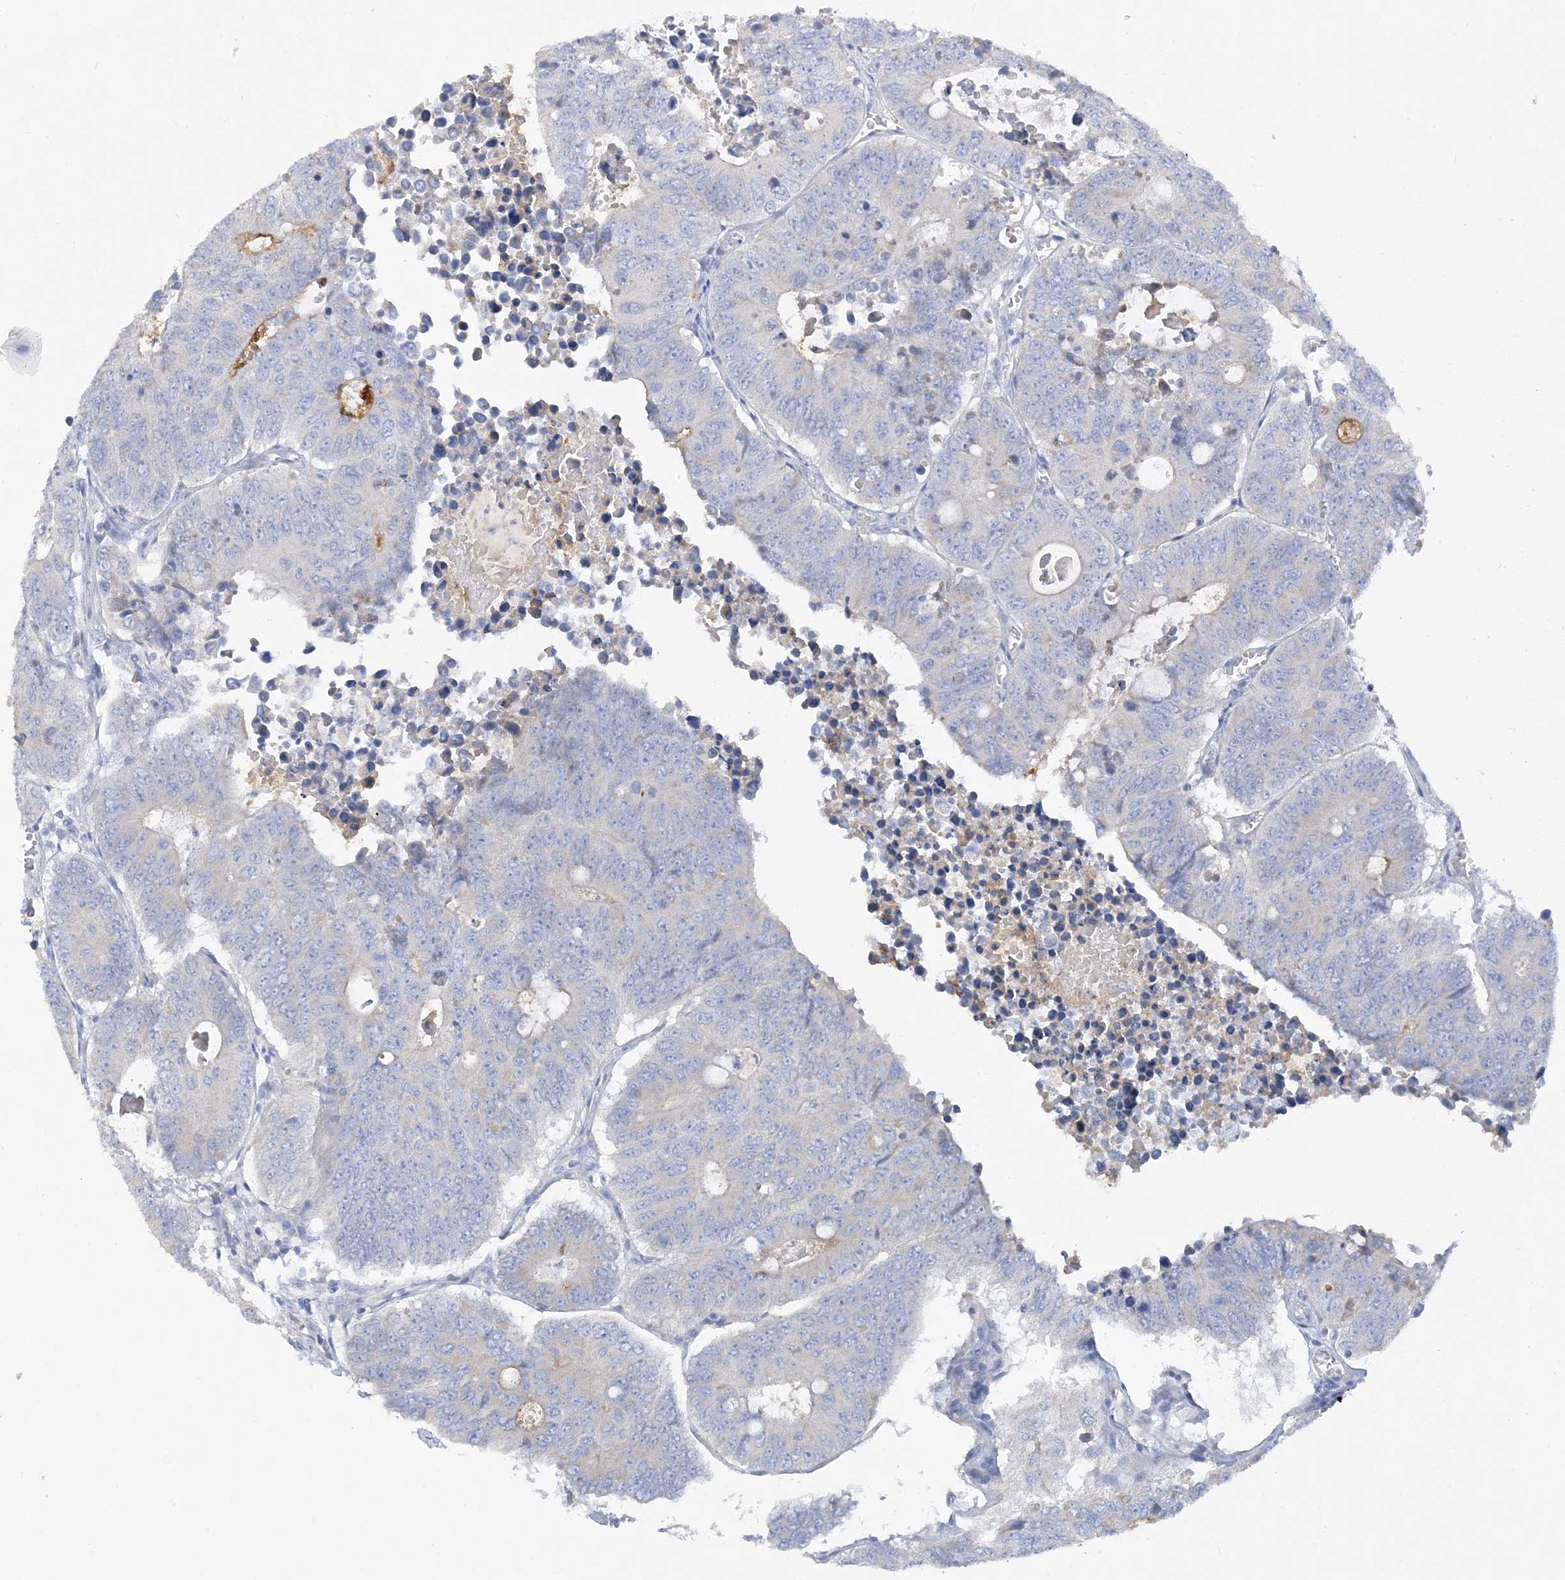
{"staining": {"intensity": "negative", "quantity": "none", "location": "none"}, "tissue": "colorectal cancer", "cell_type": "Tumor cells", "image_type": "cancer", "snomed": [{"axis": "morphology", "description": "Adenocarcinoma, NOS"}, {"axis": "topography", "description": "Colon"}], "caption": "DAB immunohistochemical staining of human colorectal cancer reveals no significant expression in tumor cells. (DAB IHC, high magnification).", "gene": "ZCCHC18", "patient": {"sex": "male", "age": 87}}